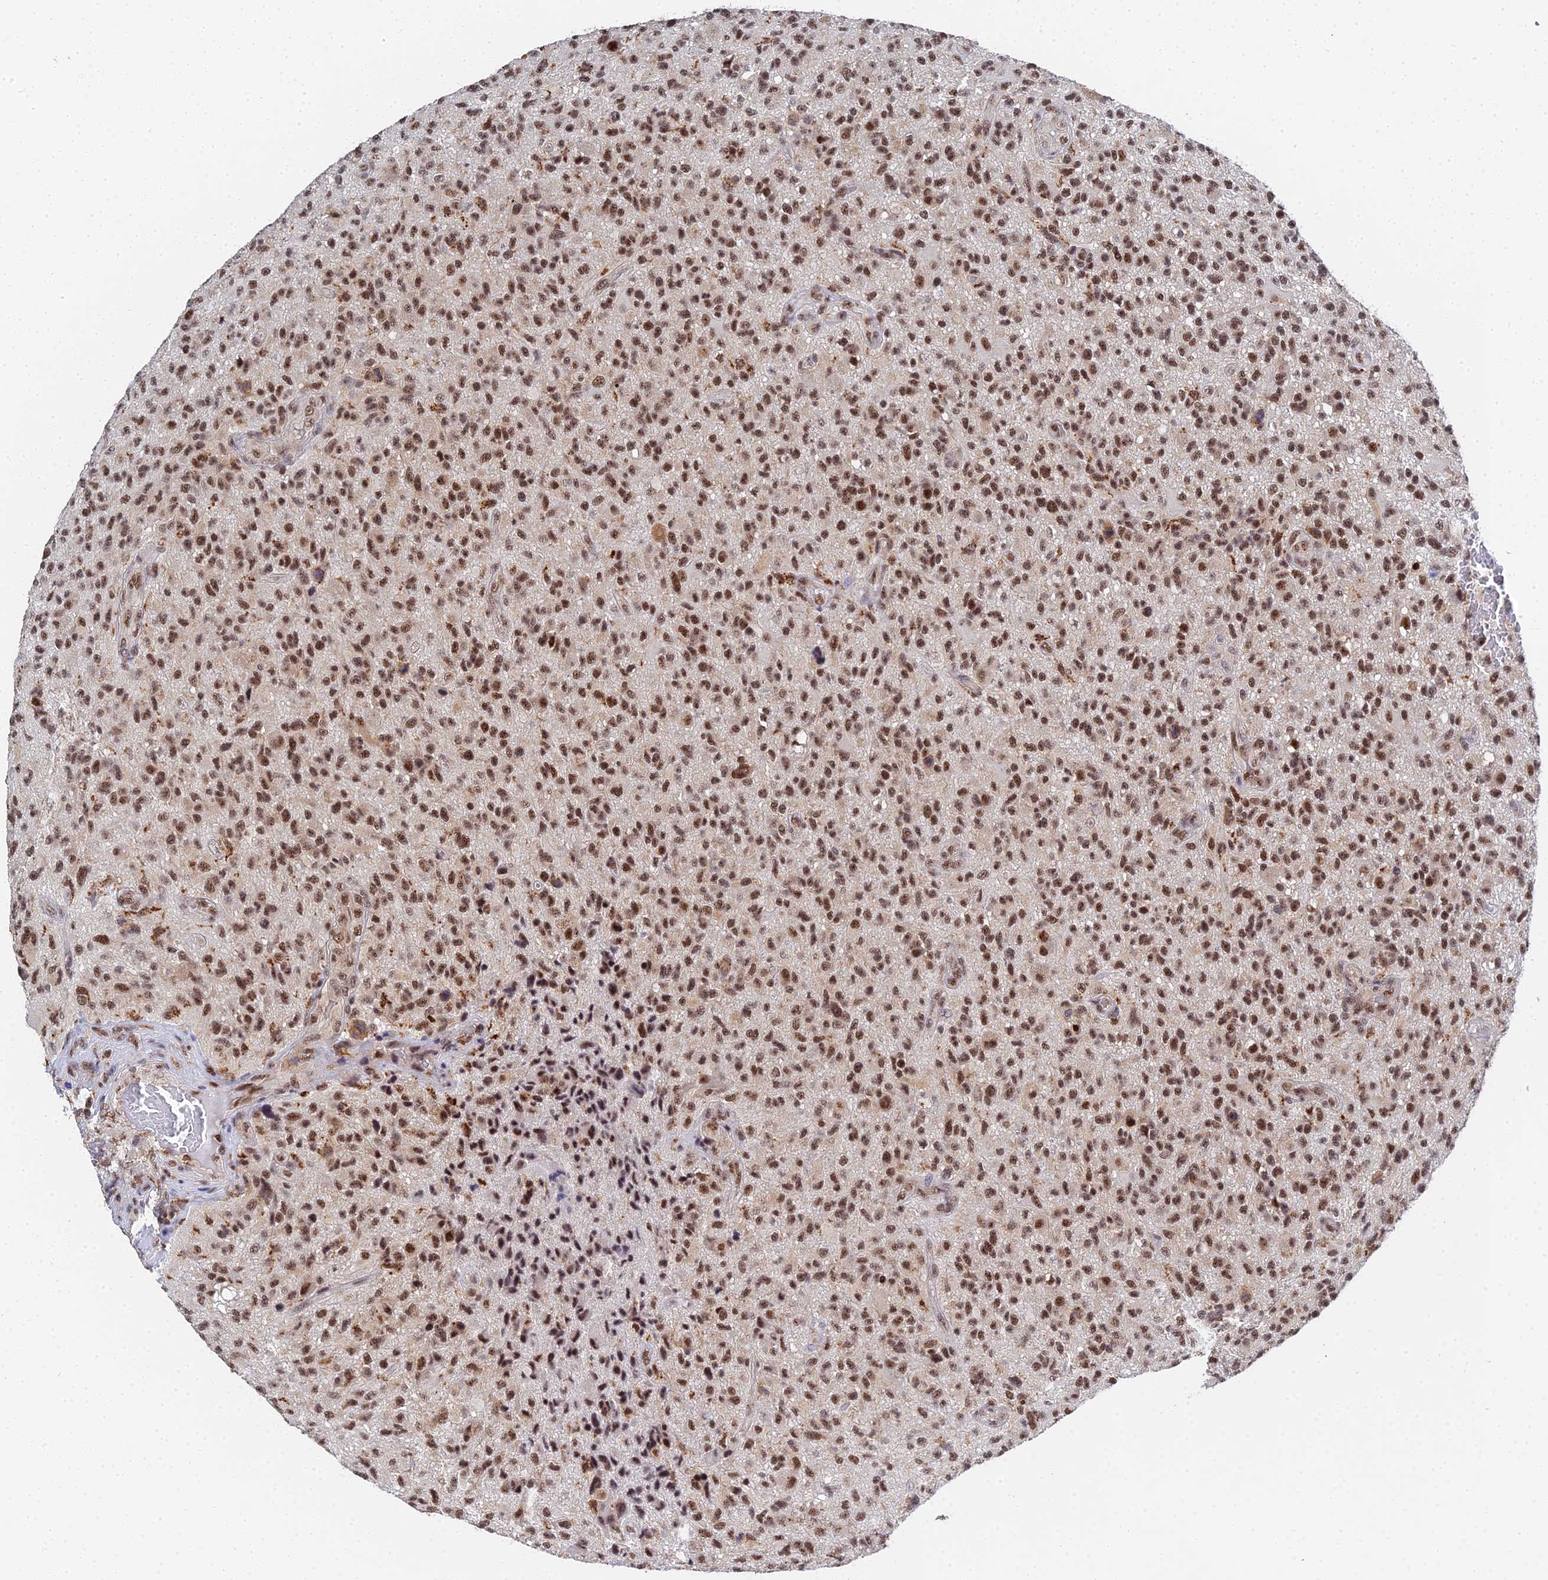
{"staining": {"intensity": "strong", "quantity": ">75%", "location": "nuclear"}, "tissue": "glioma", "cell_type": "Tumor cells", "image_type": "cancer", "snomed": [{"axis": "morphology", "description": "Glioma, malignant, High grade"}, {"axis": "topography", "description": "Brain"}], "caption": "Immunohistochemical staining of glioma exhibits high levels of strong nuclear protein expression in about >75% of tumor cells.", "gene": "MAGOHB", "patient": {"sex": "male", "age": 47}}